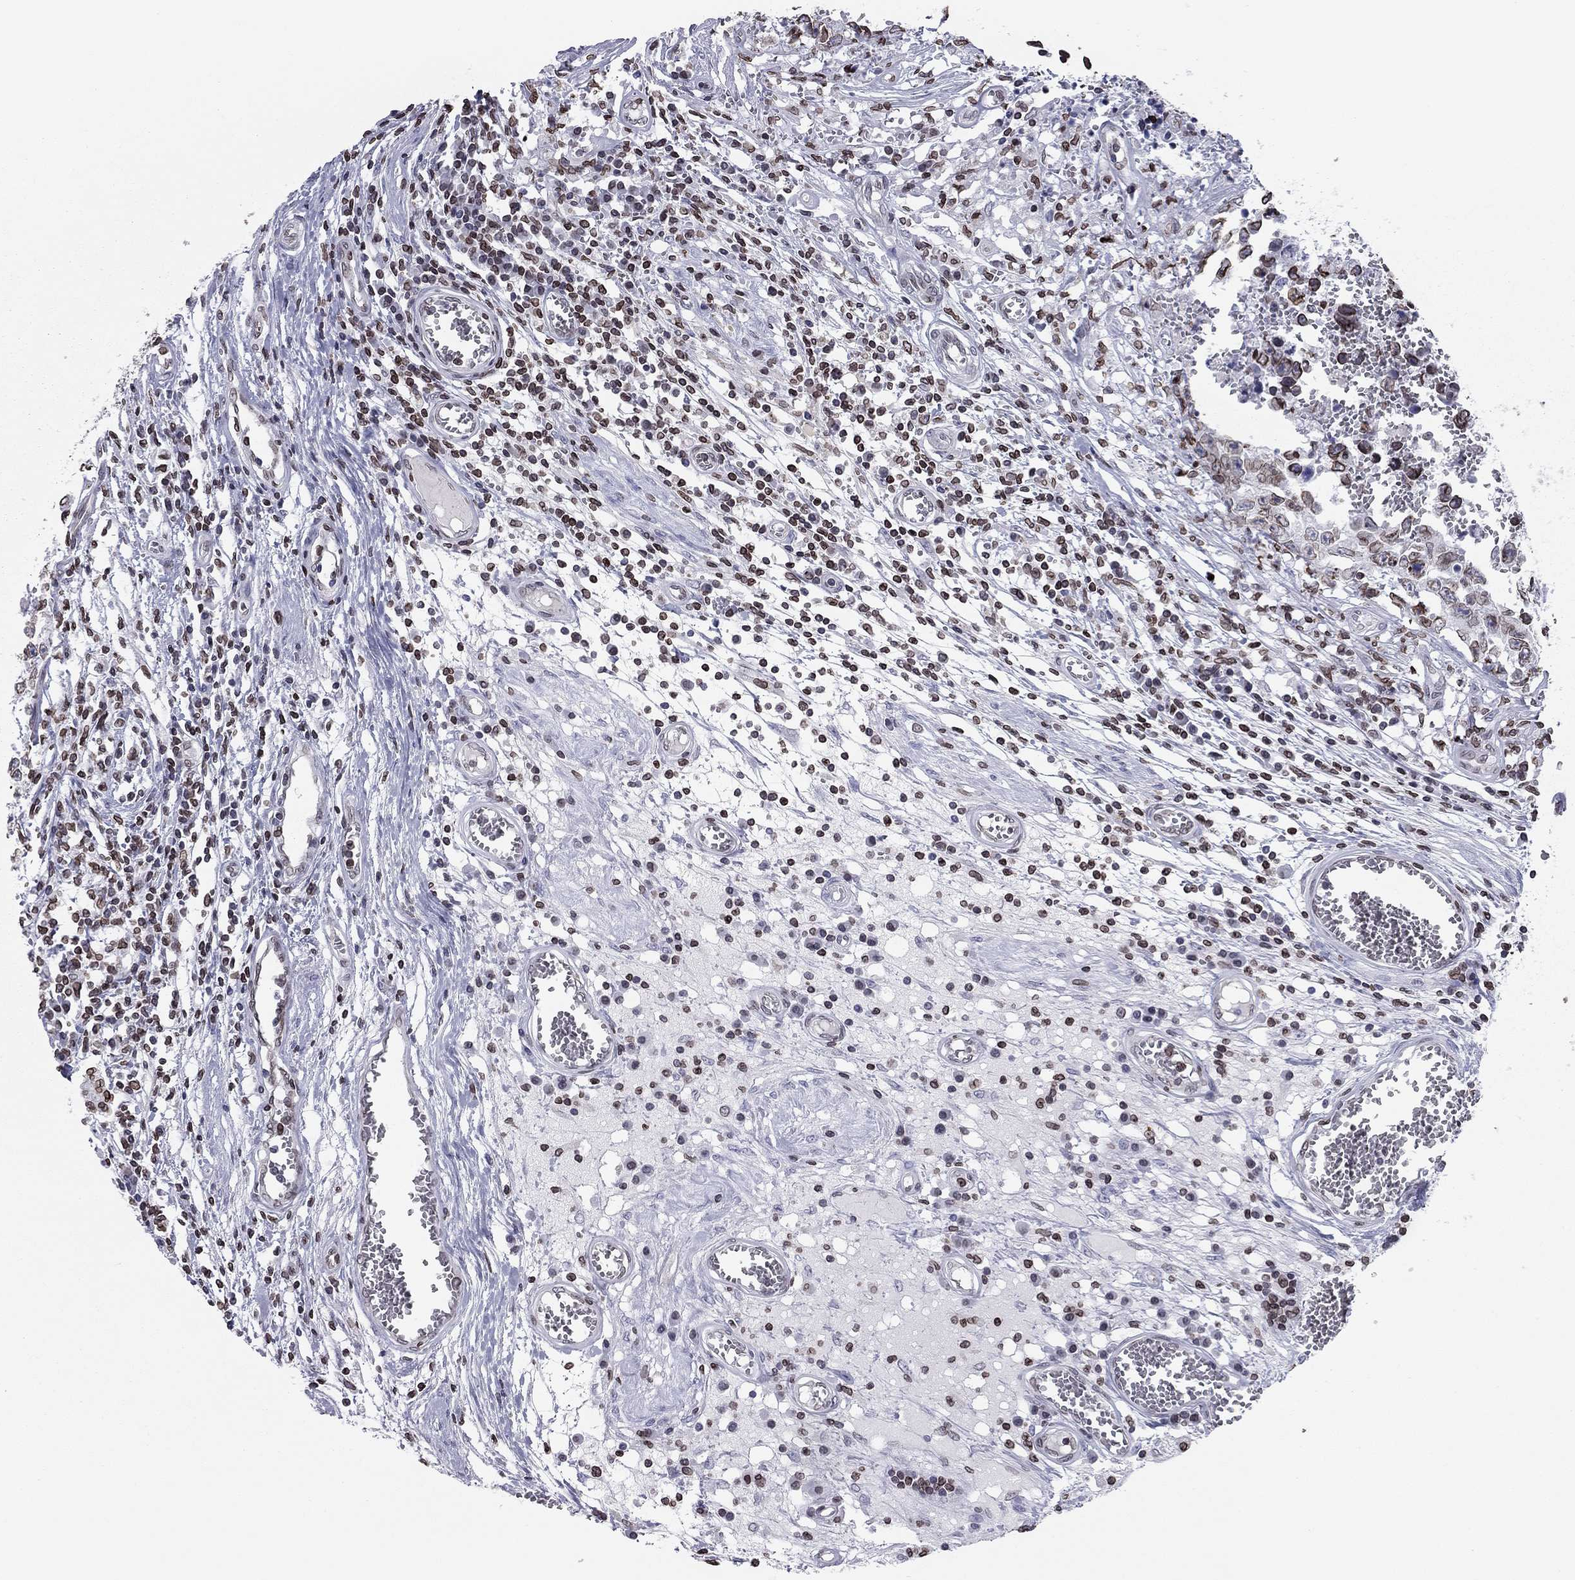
{"staining": {"intensity": "strong", "quantity": ">75%", "location": "cytoplasmic/membranous,nuclear"}, "tissue": "testis cancer", "cell_type": "Tumor cells", "image_type": "cancer", "snomed": [{"axis": "morphology", "description": "Carcinoma, Embryonal, NOS"}, {"axis": "topography", "description": "Testis"}], "caption": "Immunohistochemical staining of human testis cancer reveals strong cytoplasmic/membranous and nuclear protein staining in about >75% of tumor cells.", "gene": "ESPL1", "patient": {"sex": "male", "age": 36}}